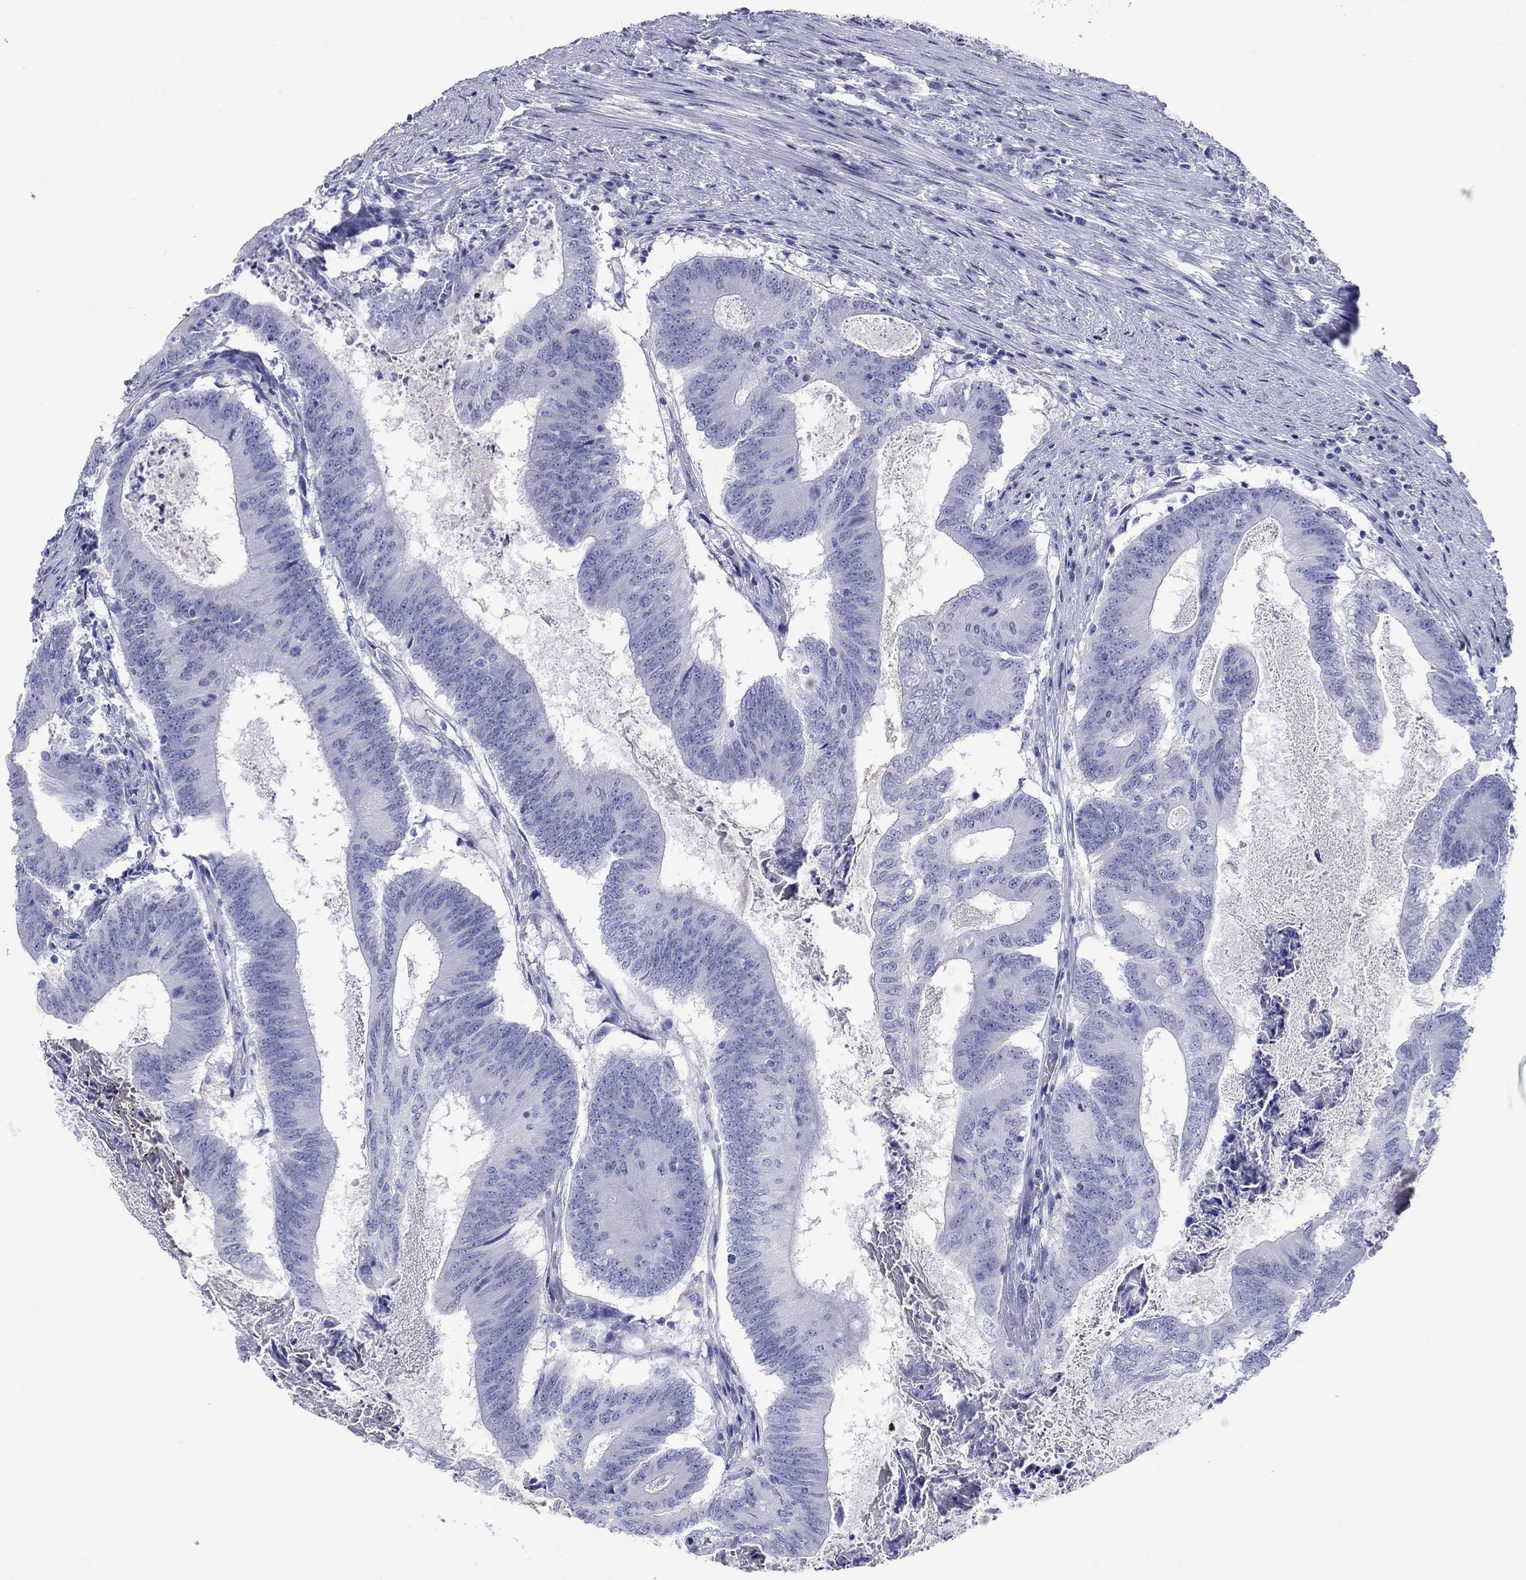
{"staining": {"intensity": "negative", "quantity": "none", "location": "none"}, "tissue": "colorectal cancer", "cell_type": "Tumor cells", "image_type": "cancer", "snomed": [{"axis": "morphology", "description": "Adenocarcinoma, NOS"}, {"axis": "topography", "description": "Colon"}], "caption": "Human colorectal cancer stained for a protein using IHC displays no expression in tumor cells.", "gene": "ATP4A", "patient": {"sex": "female", "age": 70}}